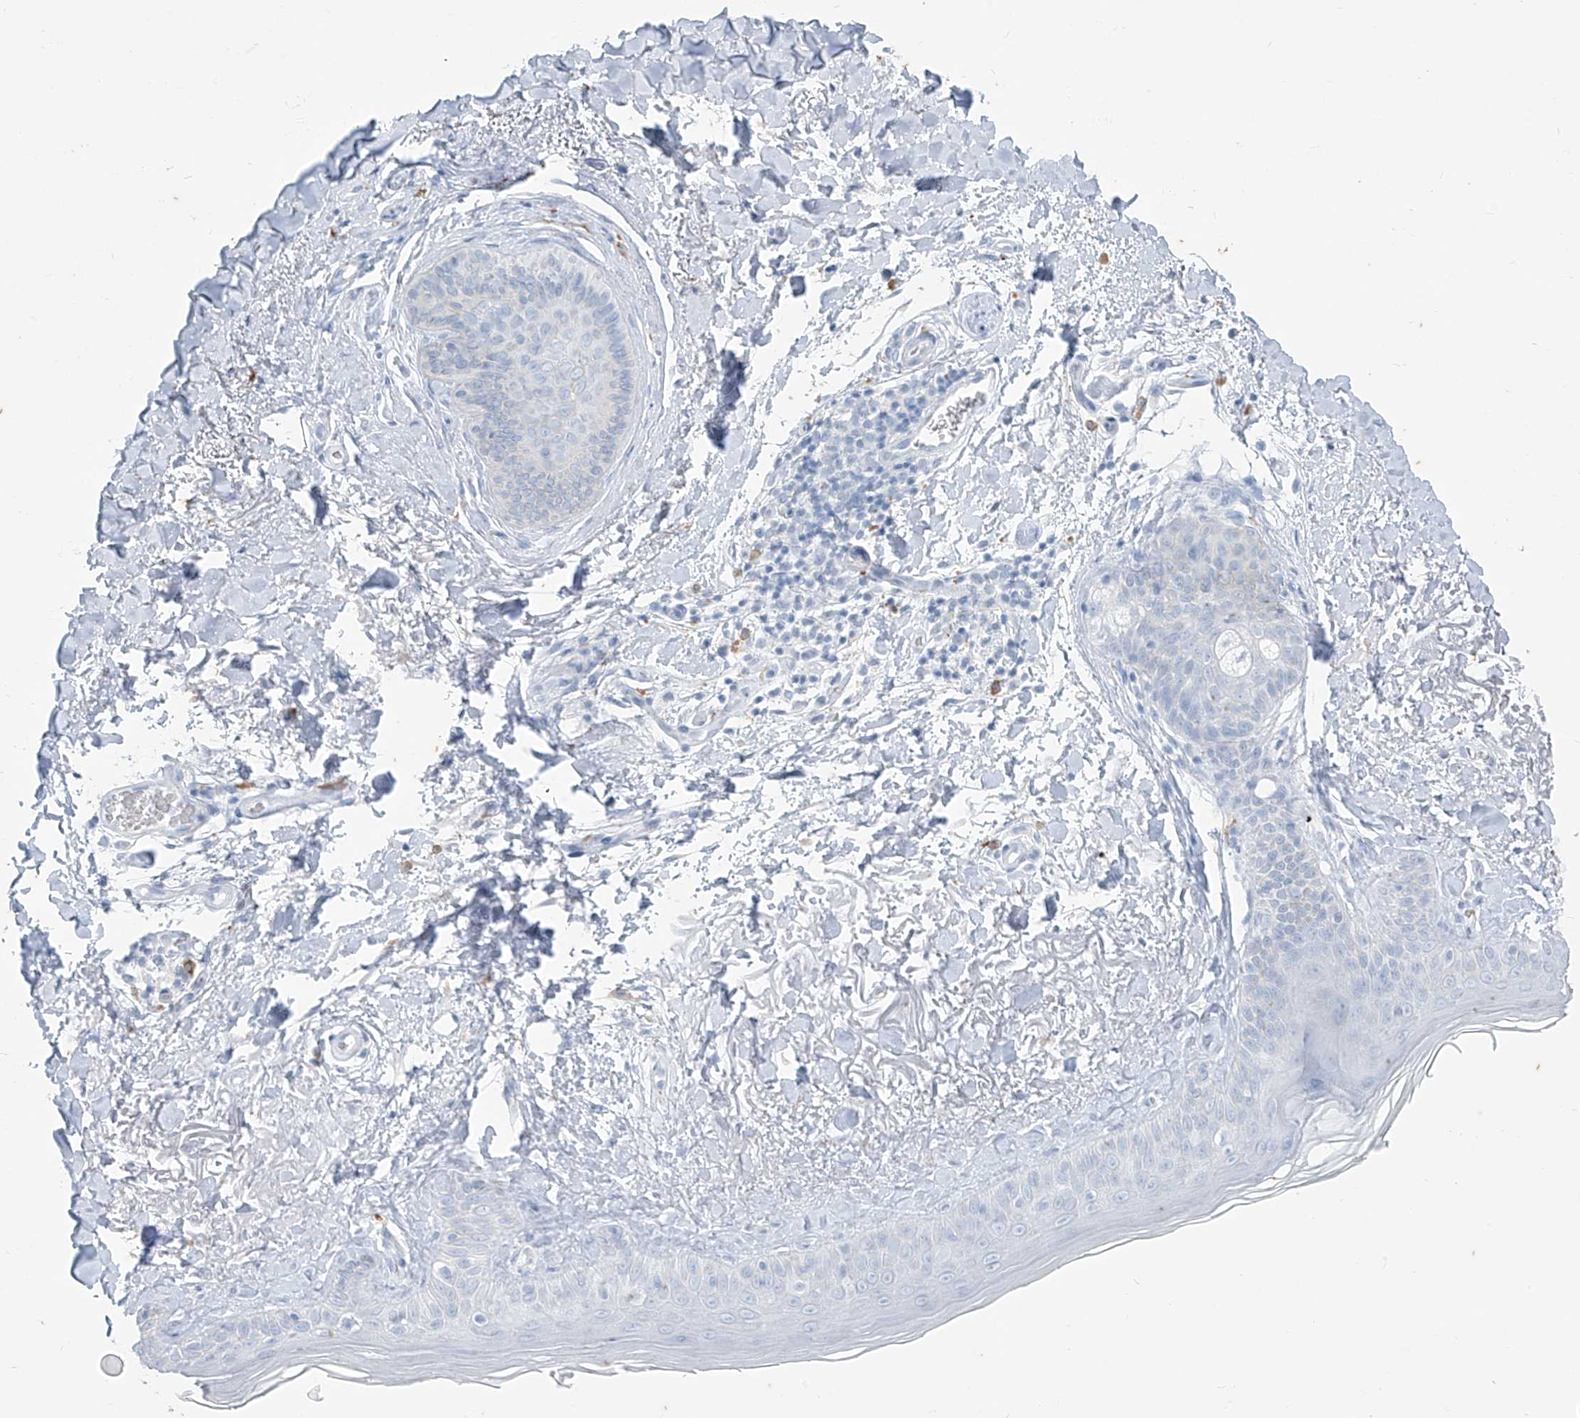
{"staining": {"intensity": "negative", "quantity": "none", "location": "none"}, "tissue": "skin cancer", "cell_type": "Tumor cells", "image_type": "cancer", "snomed": [{"axis": "morphology", "description": "Normal tissue, NOS"}, {"axis": "morphology", "description": "Basal cell carcinoma"}, {"axis": "topography", "description": "Skin"}], "caption": "Tumor cells are negative for brown protein staining in skin cancer (basal cell carcinoma).", "gene": "CX3CR1", "patient": {"sex": "female", "age": 71}}